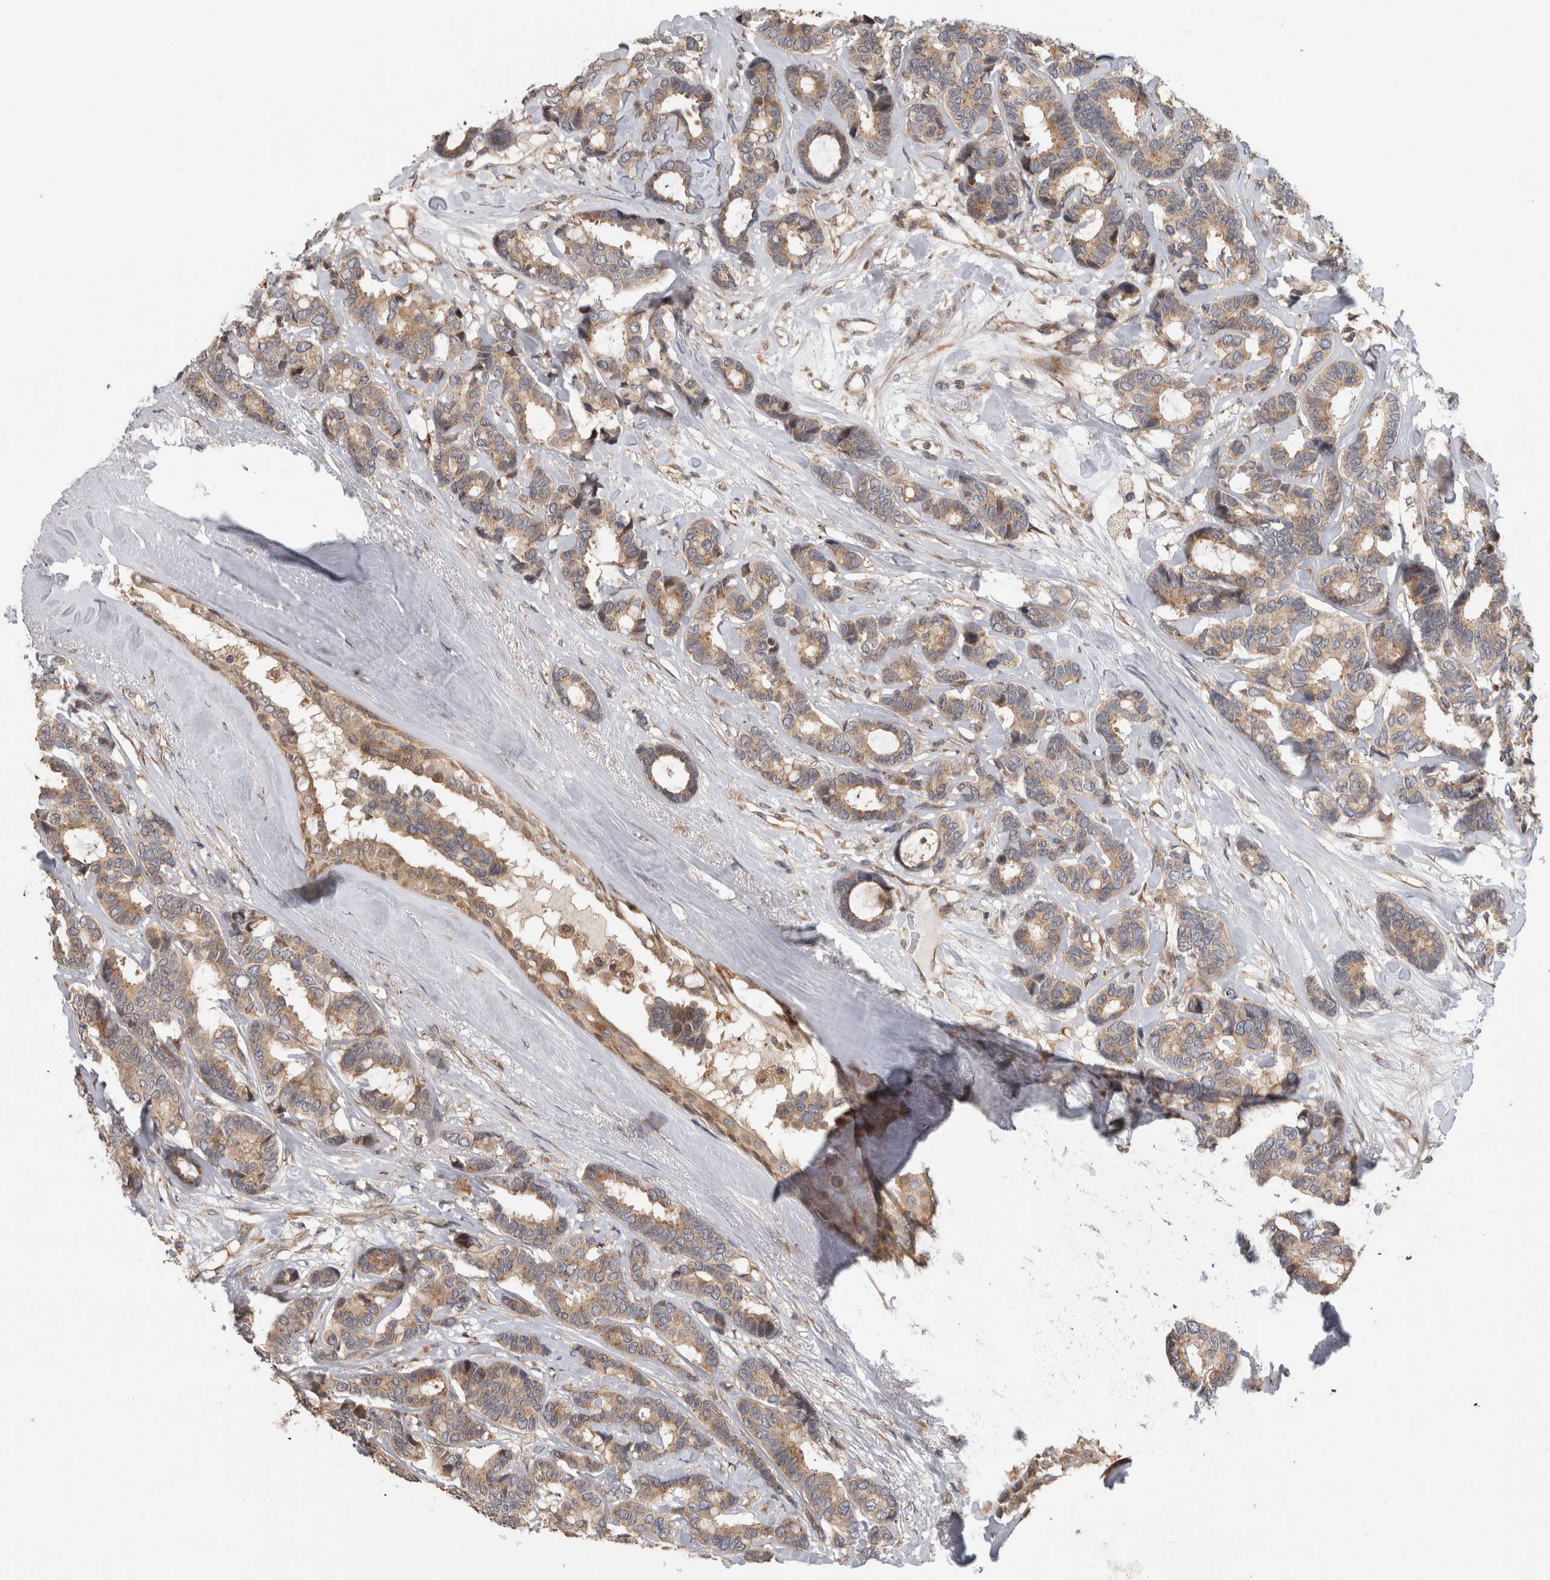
{"staining": {"intensity": "moderate", "quantity": ">75%", "location": "cytoplasmic/membranous"}, "tissue": "breast cancer", "cell_type": "Tumor cells", "image_type": "cancer", "snomed": [{"axis": "morphology", "description": "Duct carcinoma"}, {"axis": "topography", "description": "Breast"}], "caption": "A brown stain highlights moderate cytoplasmic/membranous expression of a protein in human breast cancer (intraductal carcinoma) tumor cells. Nuclei are stained in blue.", "gene": "PARP6", "patient": {"sex": "female", "age": 87}}